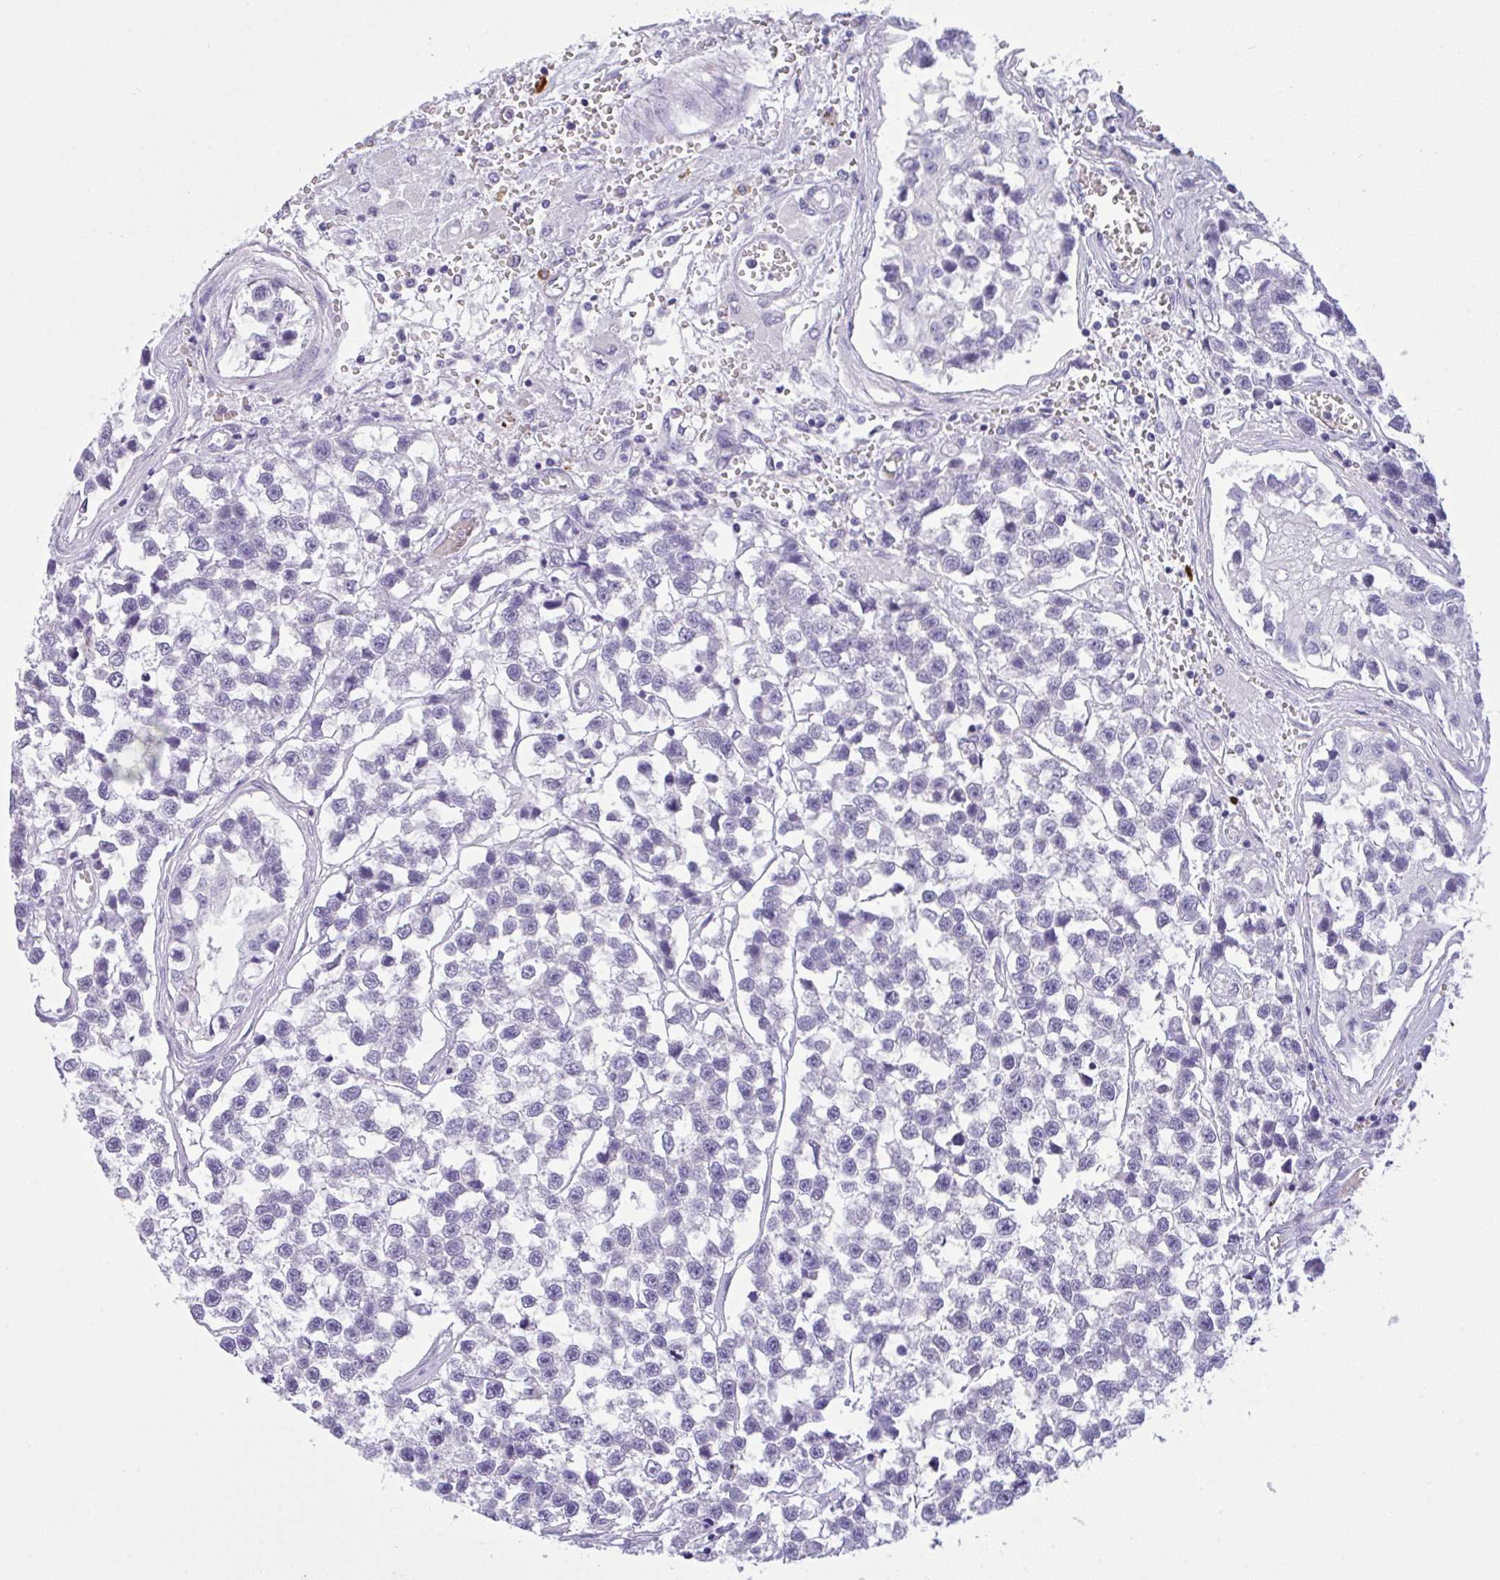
{"staining": {"intensity": "negative", "quantity": "none", "location": "none"}, "tissue": "testis cancer", "cell_type": "Tumor cells", "image_type": "cancer", "snomed": [{"axis": "morphology", "description": "Seminoma, NOS"}, {"axis": "topography", "description": "Testis"}], "caption": "Immunohistochemistry (IHC) micrograph of neoplastic tissue: seminoma (testis) stained with DAB demonstrates no significant protein expression in tumor cells.", "gene": "NCF1", "patient": {"sex": "male", "age": 26}}